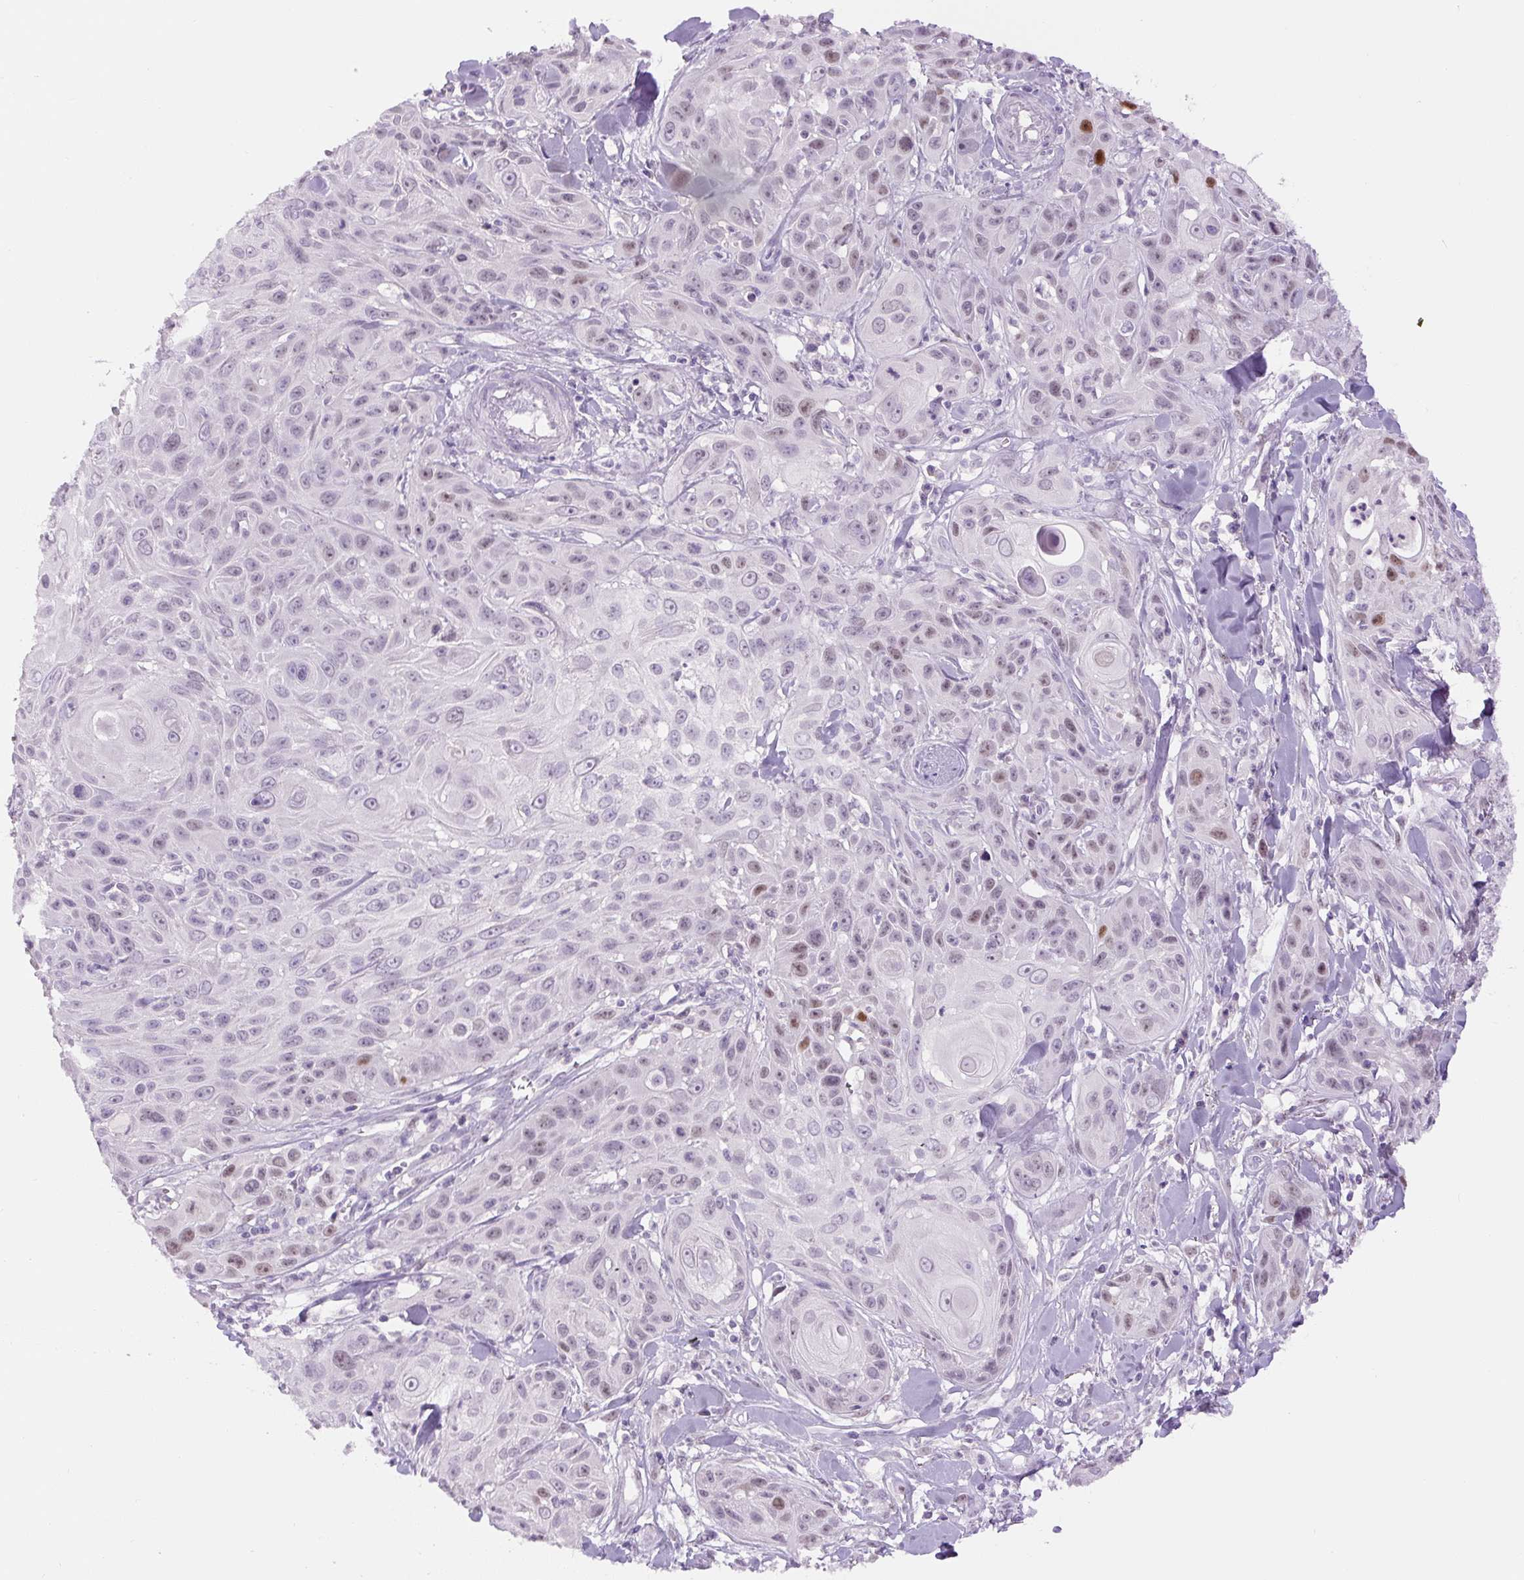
{"staining": {"intensity": "moderate", "quantity": "<25%", "location": "nuclear"}, "tissue": "skin cancer", "cell_type": "Tumor cells", "image_type": "cancer", "snomed": [{"axis": "morphology", "description": "Squamous cell carcinoma, NOS"}, {"axis": "topography", "description": "Skin"}, {"axis": "topography", "description": "Vulva"}], "caption": "Tumor cells demonstrate moderate nuclear positivity in approximately <25% of cells in skin squamous cell carcinoma. The protein is shown in brown color, while the nuclei are stained blue.", "gene": "SIX1", "patient": {"sex": "female", "age": 83}}